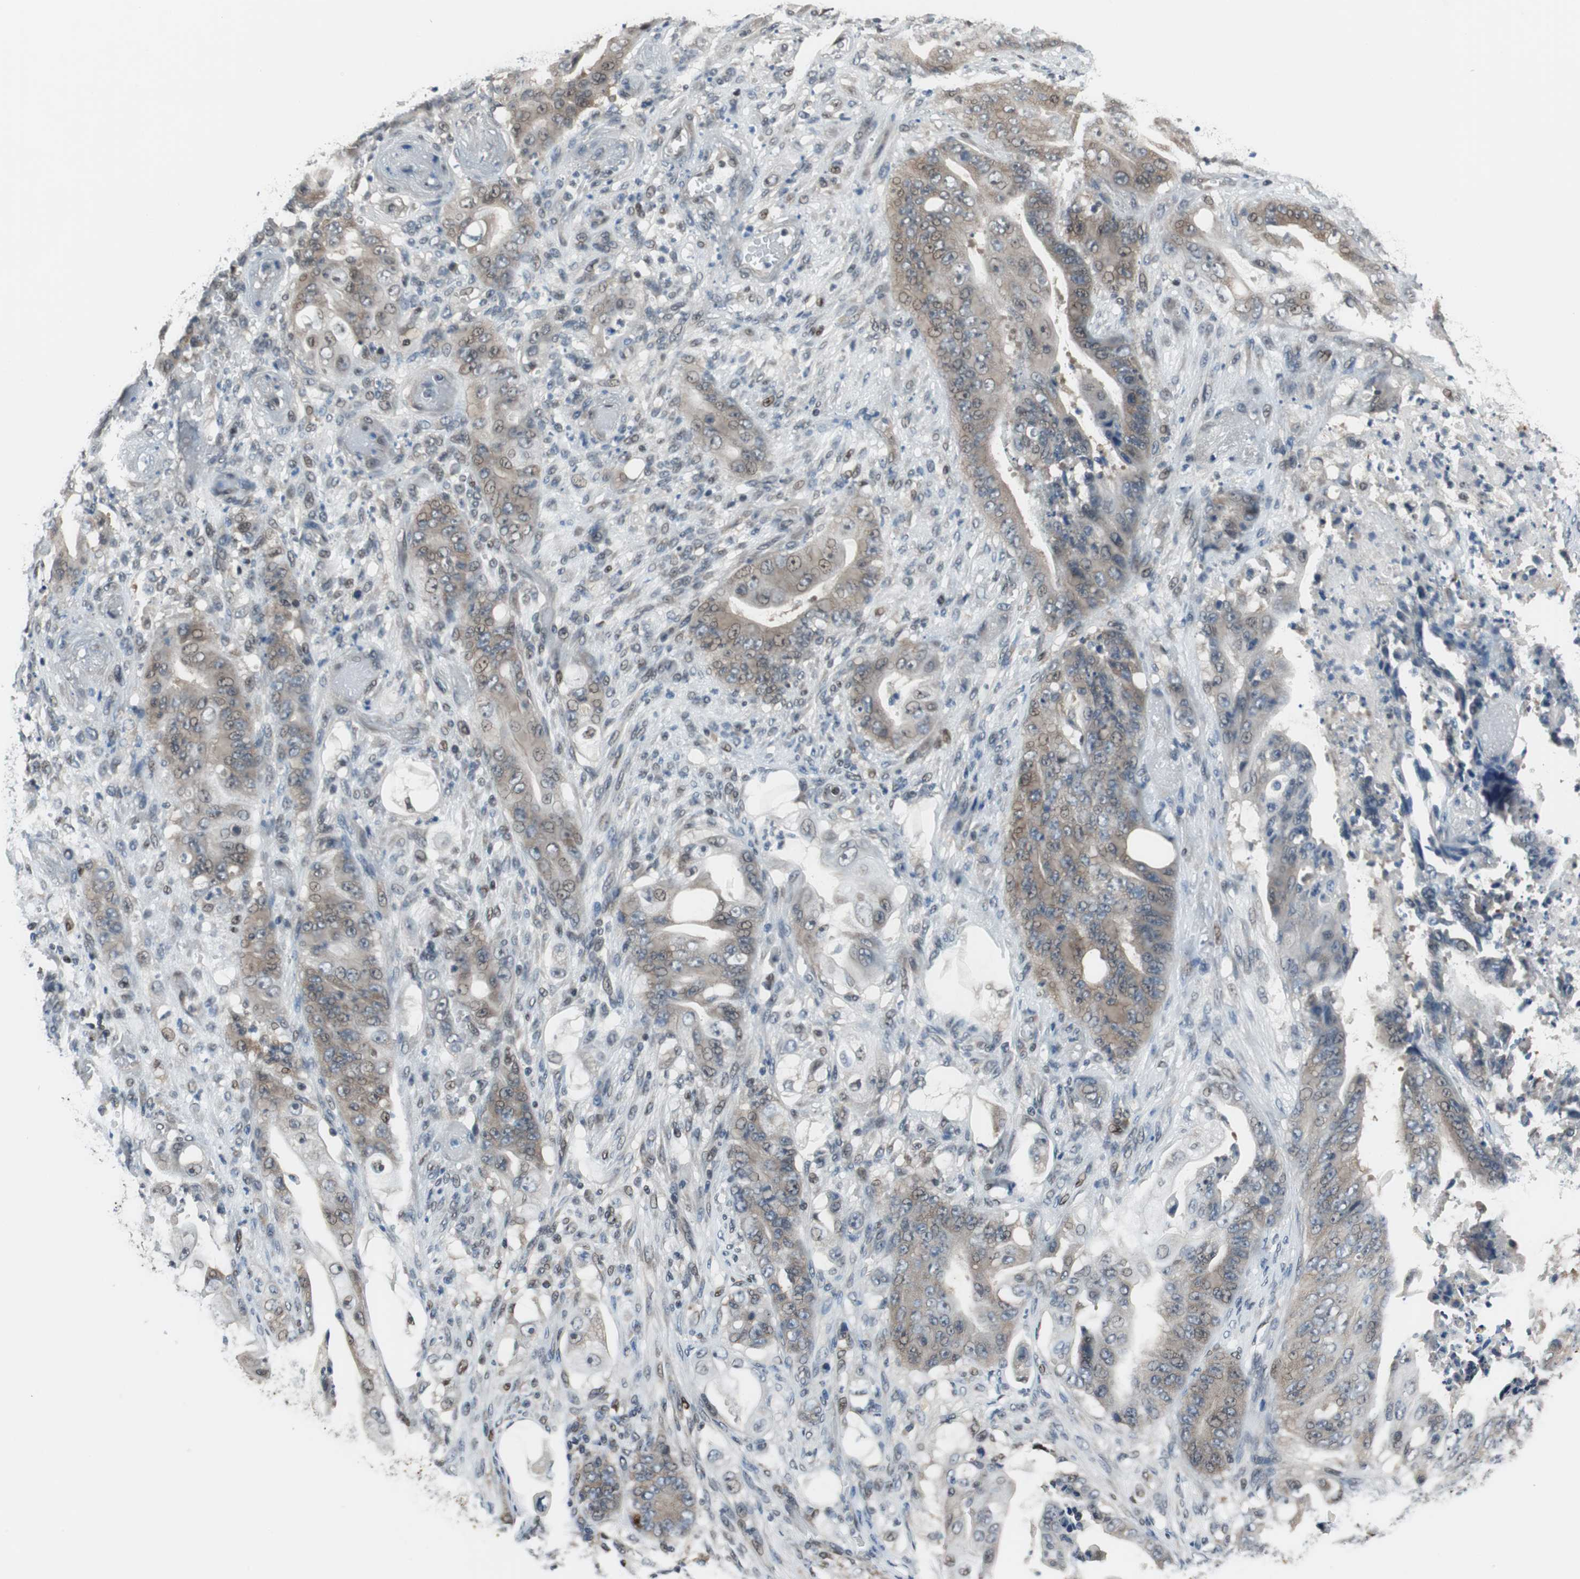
{"staining": {"intensity": "moderate", "quantity": "25%-75%", "location": "cytoplasmic/membranous"}, "tissue": "stomach cancer", "cell_type": "Tumor cells", "image_type": "cancer", "snomed": [{"axis": "morphology", "description": "Adenocarcinoma, NOS"}, {"axis": "topography", "description": "Stomach"}], "caption": "Protein expression analysis of human stomach cancer reveals moderate cytoplasmic/membranous positivity in about 25%-75% of tumor cells.", "gene": "MAFB", "patient": {"sex": "female", "age": 73}}